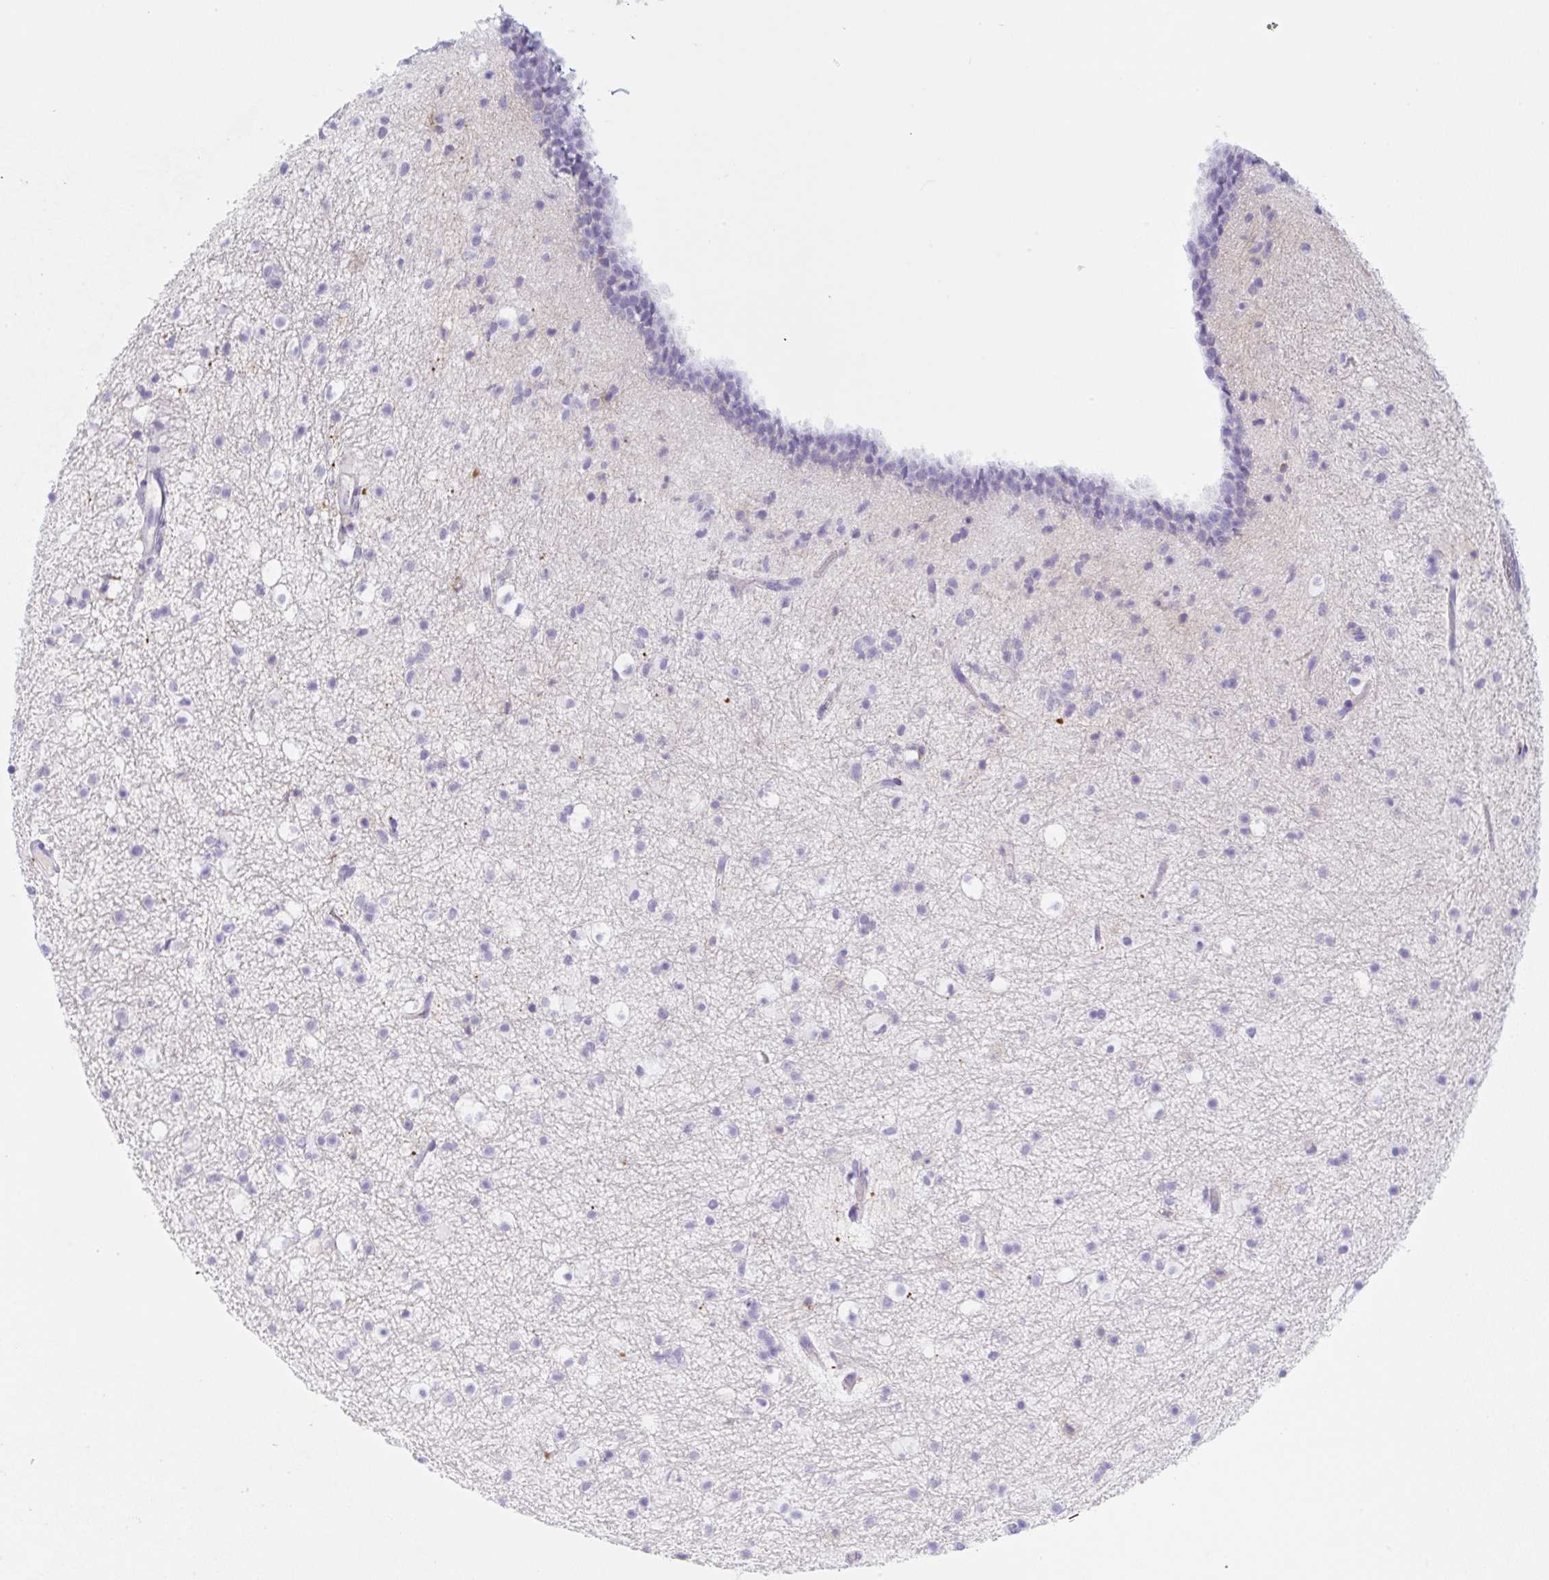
{"staining": {"intensity": "negative", "quantity": "none", "location": "none"}, "tissue": "caudate", "cell_type": "Glial cells", "image_type": "normal", "snomed": [{"axis": "morphology", "description": "Normal tissue, NOS"}, {"axis": "topography", "description": "Lateral ventricle wall"}], "caption": "An IHC image of normal caudate is shown. There is no staining in glial cells of caudate.", "gene": "KLK8", "patient": {"sex": "male", "age": 37}}